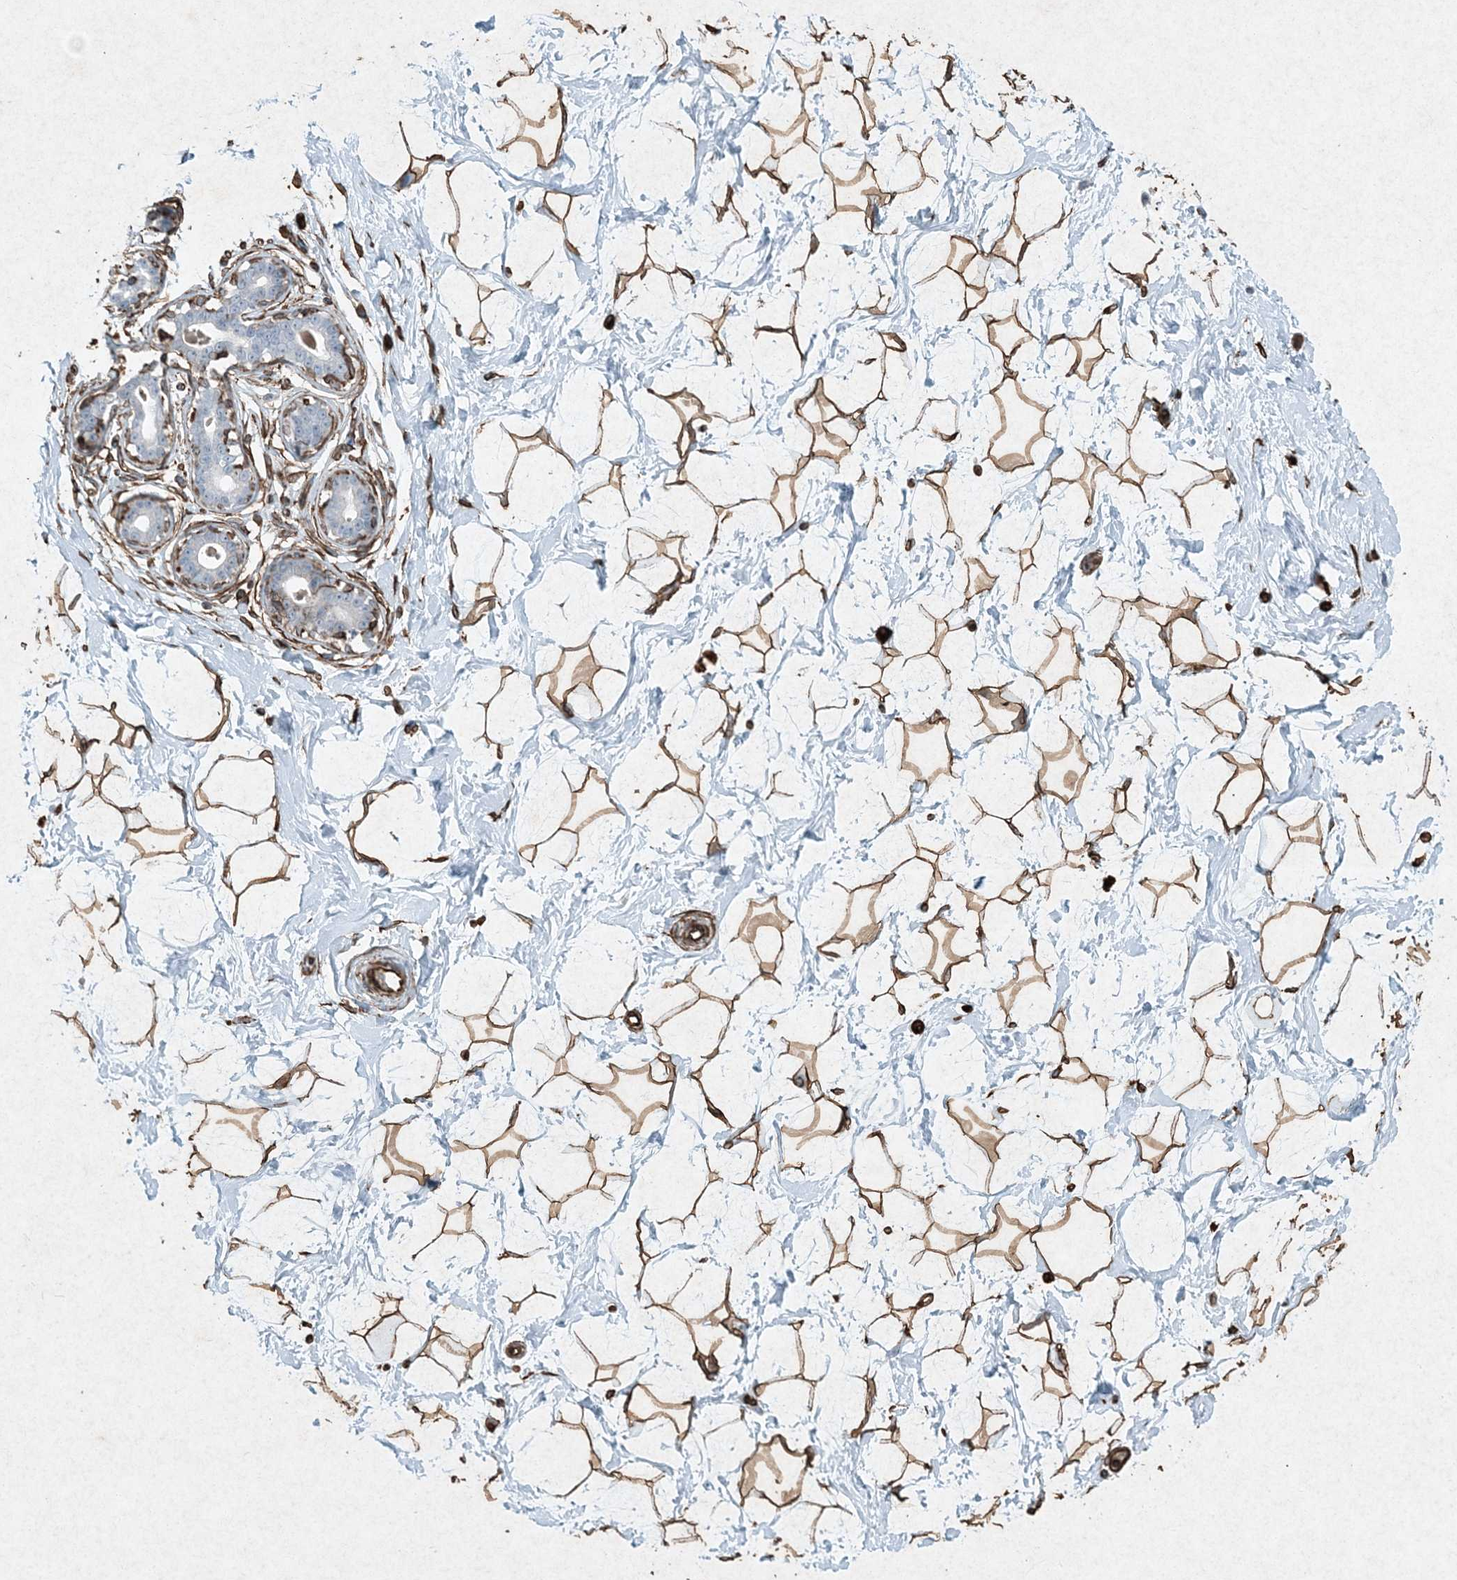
{"staining": {"intensity": "moderate", "quantity": ">75%", "location": "cytoplasmic/membranous"}, "tissue": "breast", "cell_type": "Adipocytes", "image_type": "normal", "snomed": [{"axis": "morphology", "description": "Normal tissue, NOS"}, {"axis": "morphology", "description": "Adenoma, NOS"}, {"axis": "topography", "description": "Breast"}], "caption": "Brown immunohistochemical staining in normal human breast exhibits moderate cytoplasmic/membranous expression in approximately >75% of adipocytes.", "gene": "RYK", "patient": {"sex": "female", "age": 23}}